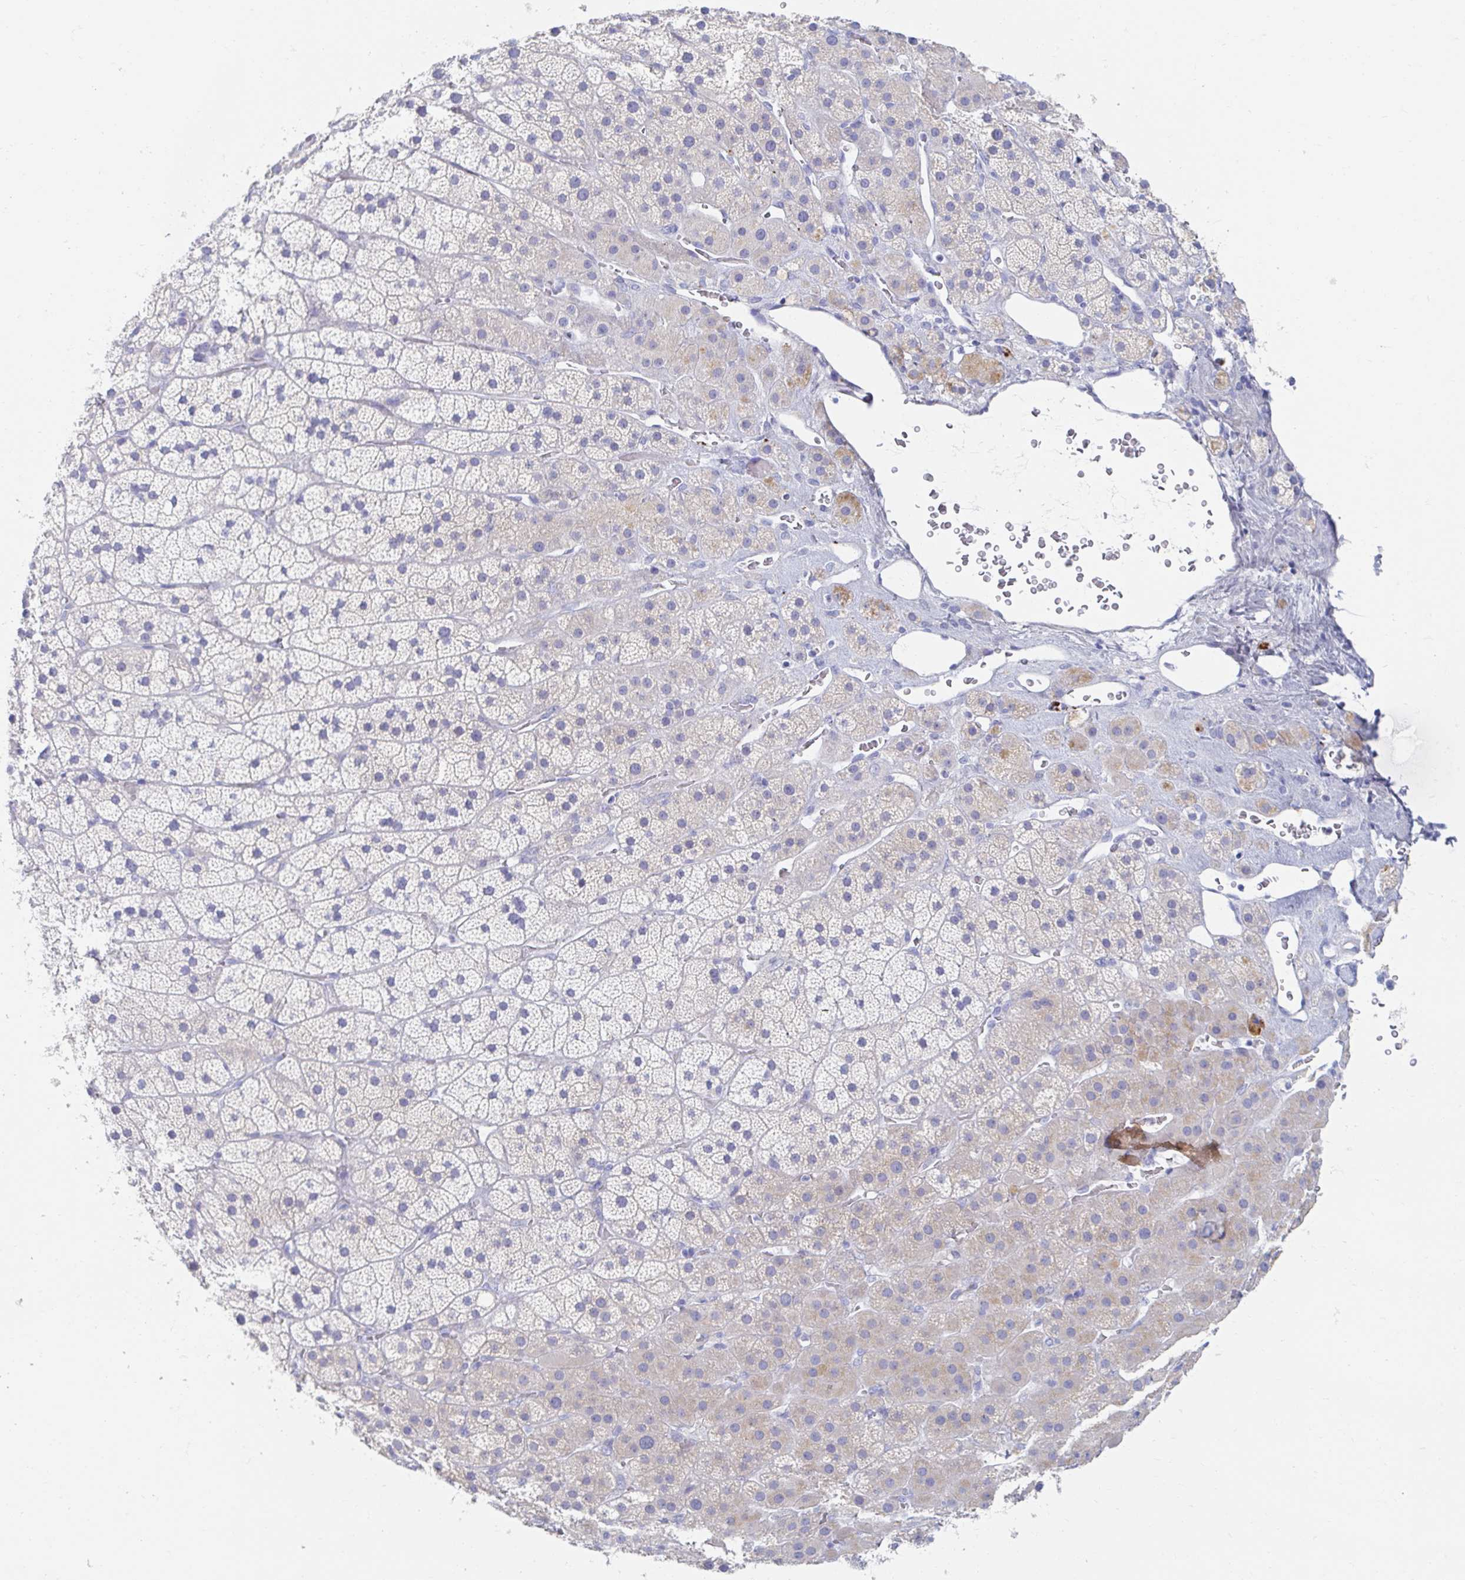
{"staining": {"intensity": "negative", "quantity": "none", "location": "none"}, "tissue": "adrenal gland", "cell_type": "Glandular cells", "image_type": "normal", "snomed": [{"axis": "morphology", "description": "Normal tissue, NOS"}, {"axis": "topography", "description": "Adrenal gland"}], "caption": "A photomicrograph of human adrenal gland is negative for staining in glandular cells.", "gene": "MYLK2", "patient": {"sex": "male", "age": 57}}